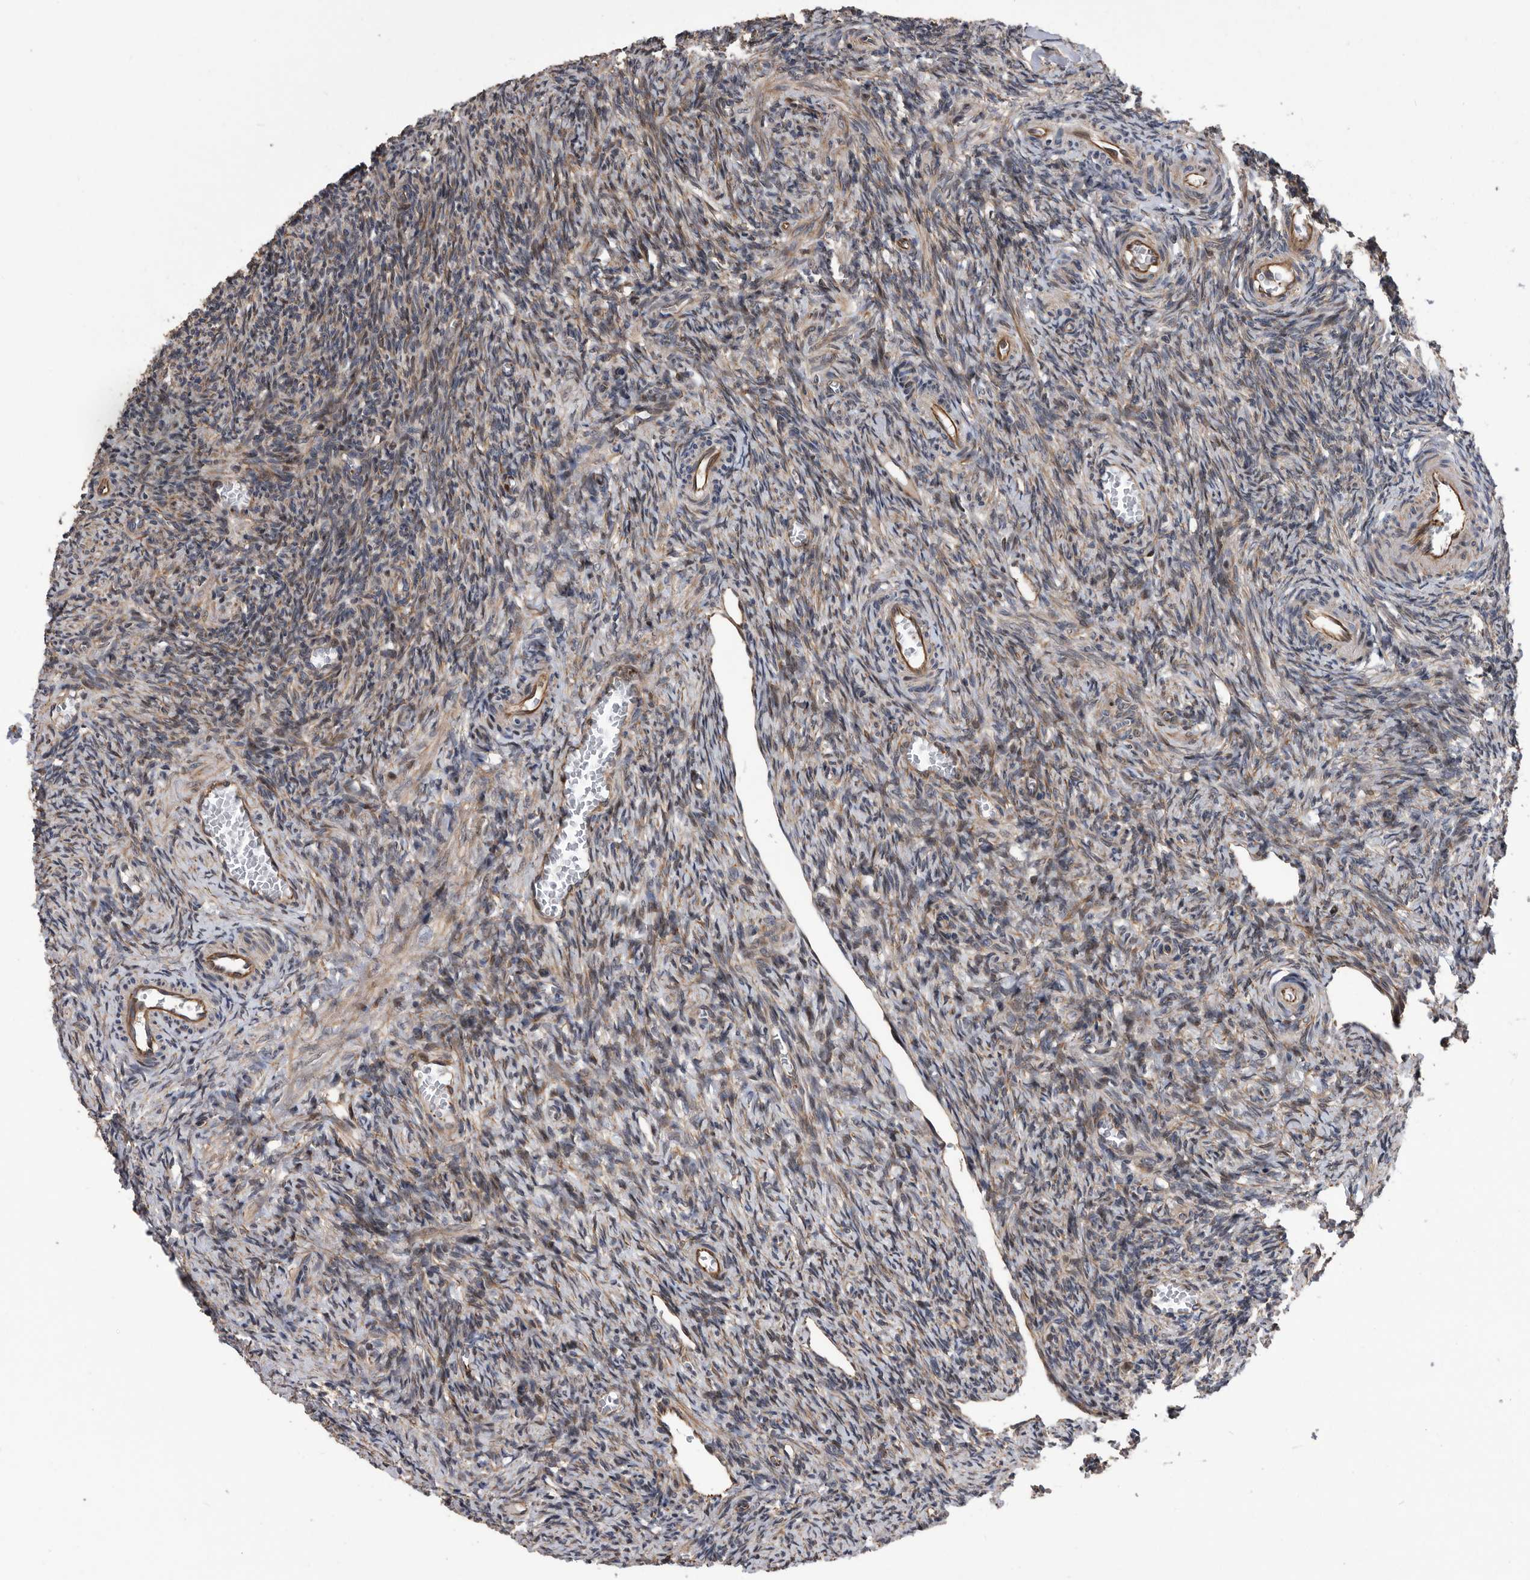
{"staining": {"intensity": "moderate", "quantity": ">75%", "location": "cytoplasmic/membranous"}, "tissue": "ovary", "cell_type": "Follicle cells", "image_type": "normal", "snomed": [{"axis": "morphology", "description": "Normal tissue, NOS"}, {"axis": "topography", "description": "Ovary"}], "caption": "Immunohistochemical staining of normal ovary shows medium levels of moderate cytoplasmic/membranous positivity in approximately >75% of follicle cells. Immunohistochemistry stains the protein of interest in brown and the nuclei are stained blue.", "gene": "SERINC2", "patient": {"sex": "female", "age": 27}}